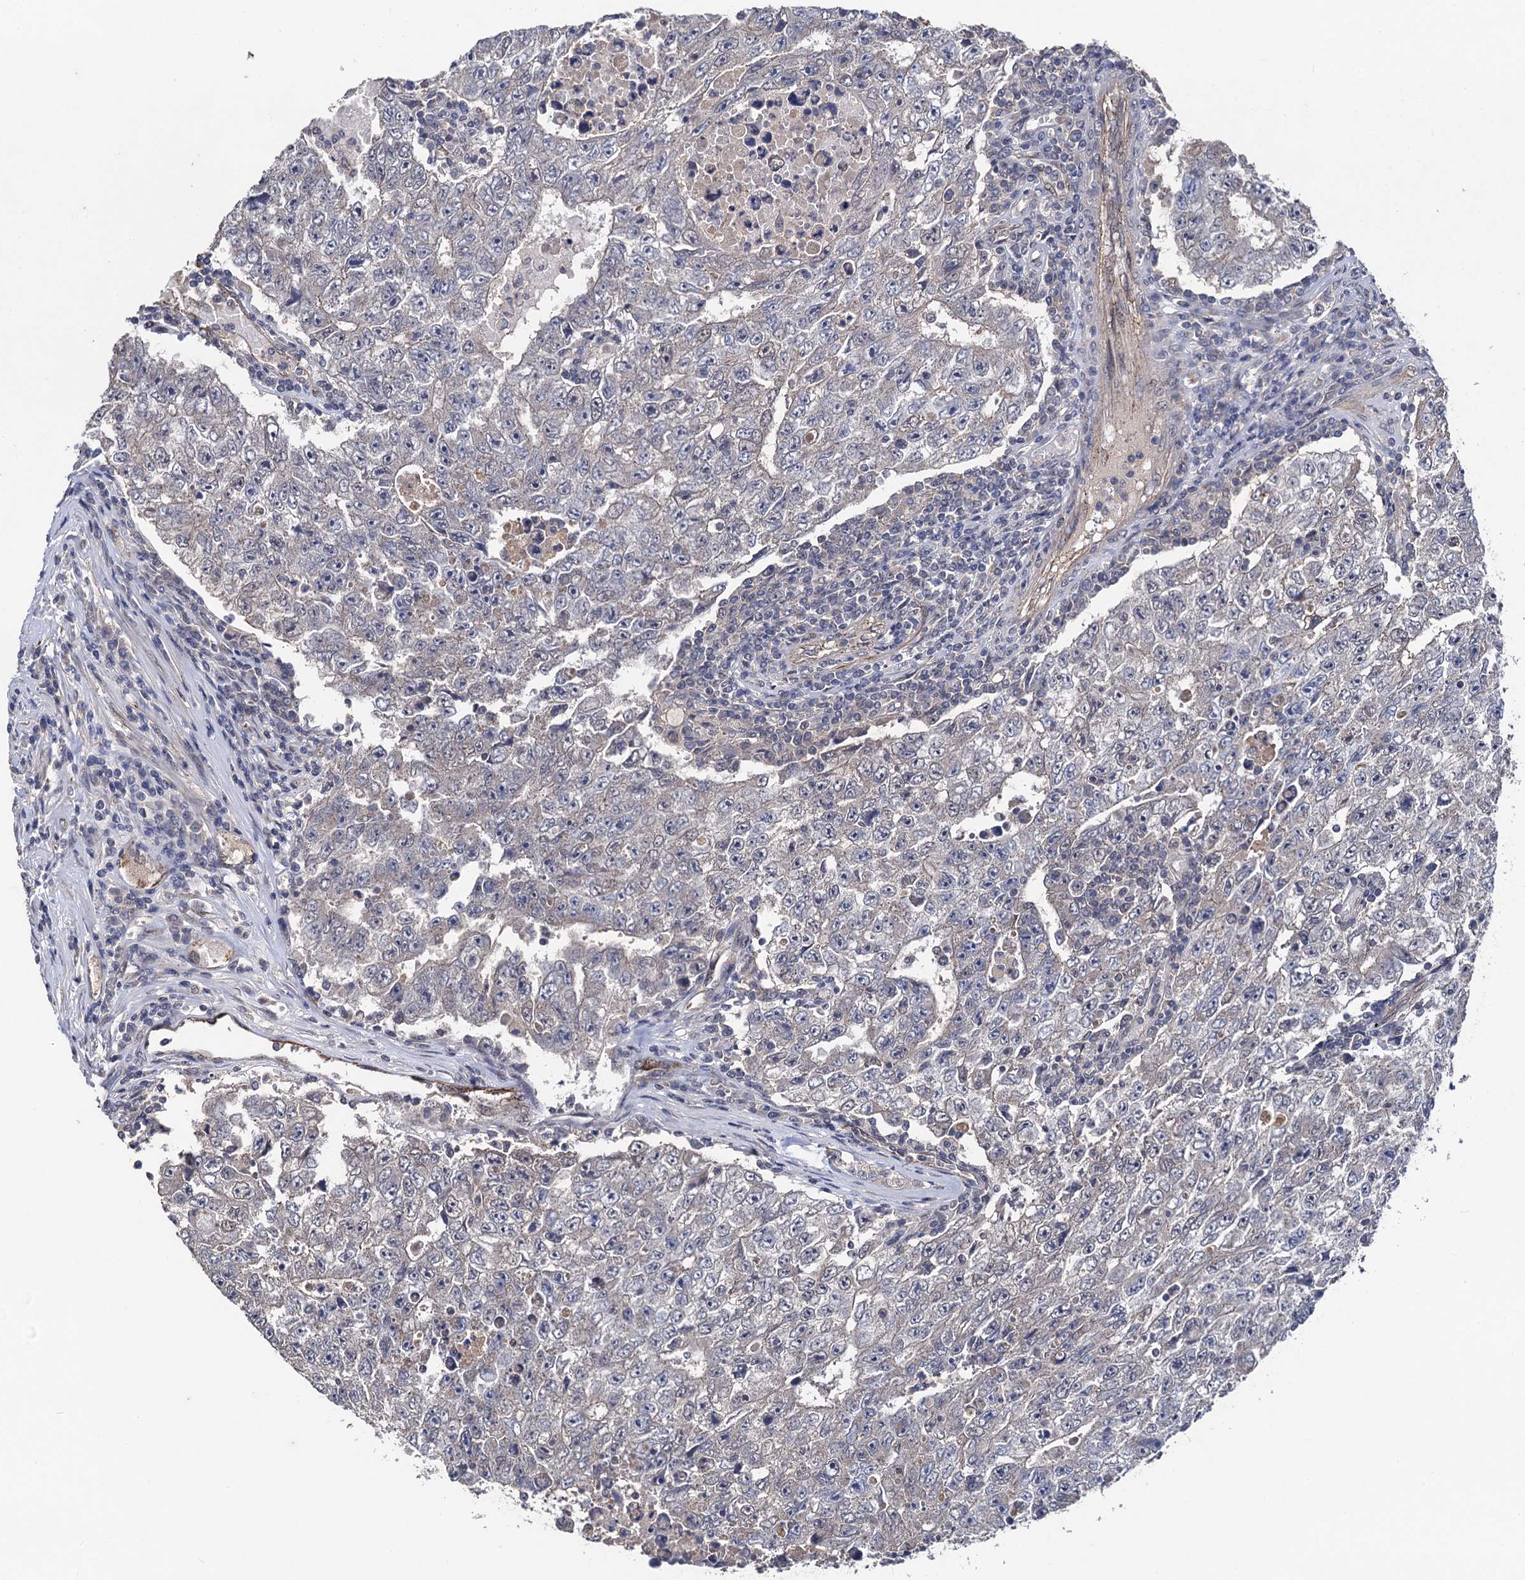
{"staining": {"intensity": "negative", "quantity": "none", "location": "none"}, "tissue": "testis cancer", "cell_type": "Tumor cells", "image_type": "cancer", "snomed": [{"axis": "morphology", "description": "Carcinoma, Embryonal, NOS"}, {"axis": "topography", "description": "Testis"}], "caption": "Histopathology image shows no significant protein expression in tumor cells of testis embryonal carcinoma.", "gene": "PPTC7", "patient": {"sex": "male", "age": 17}}